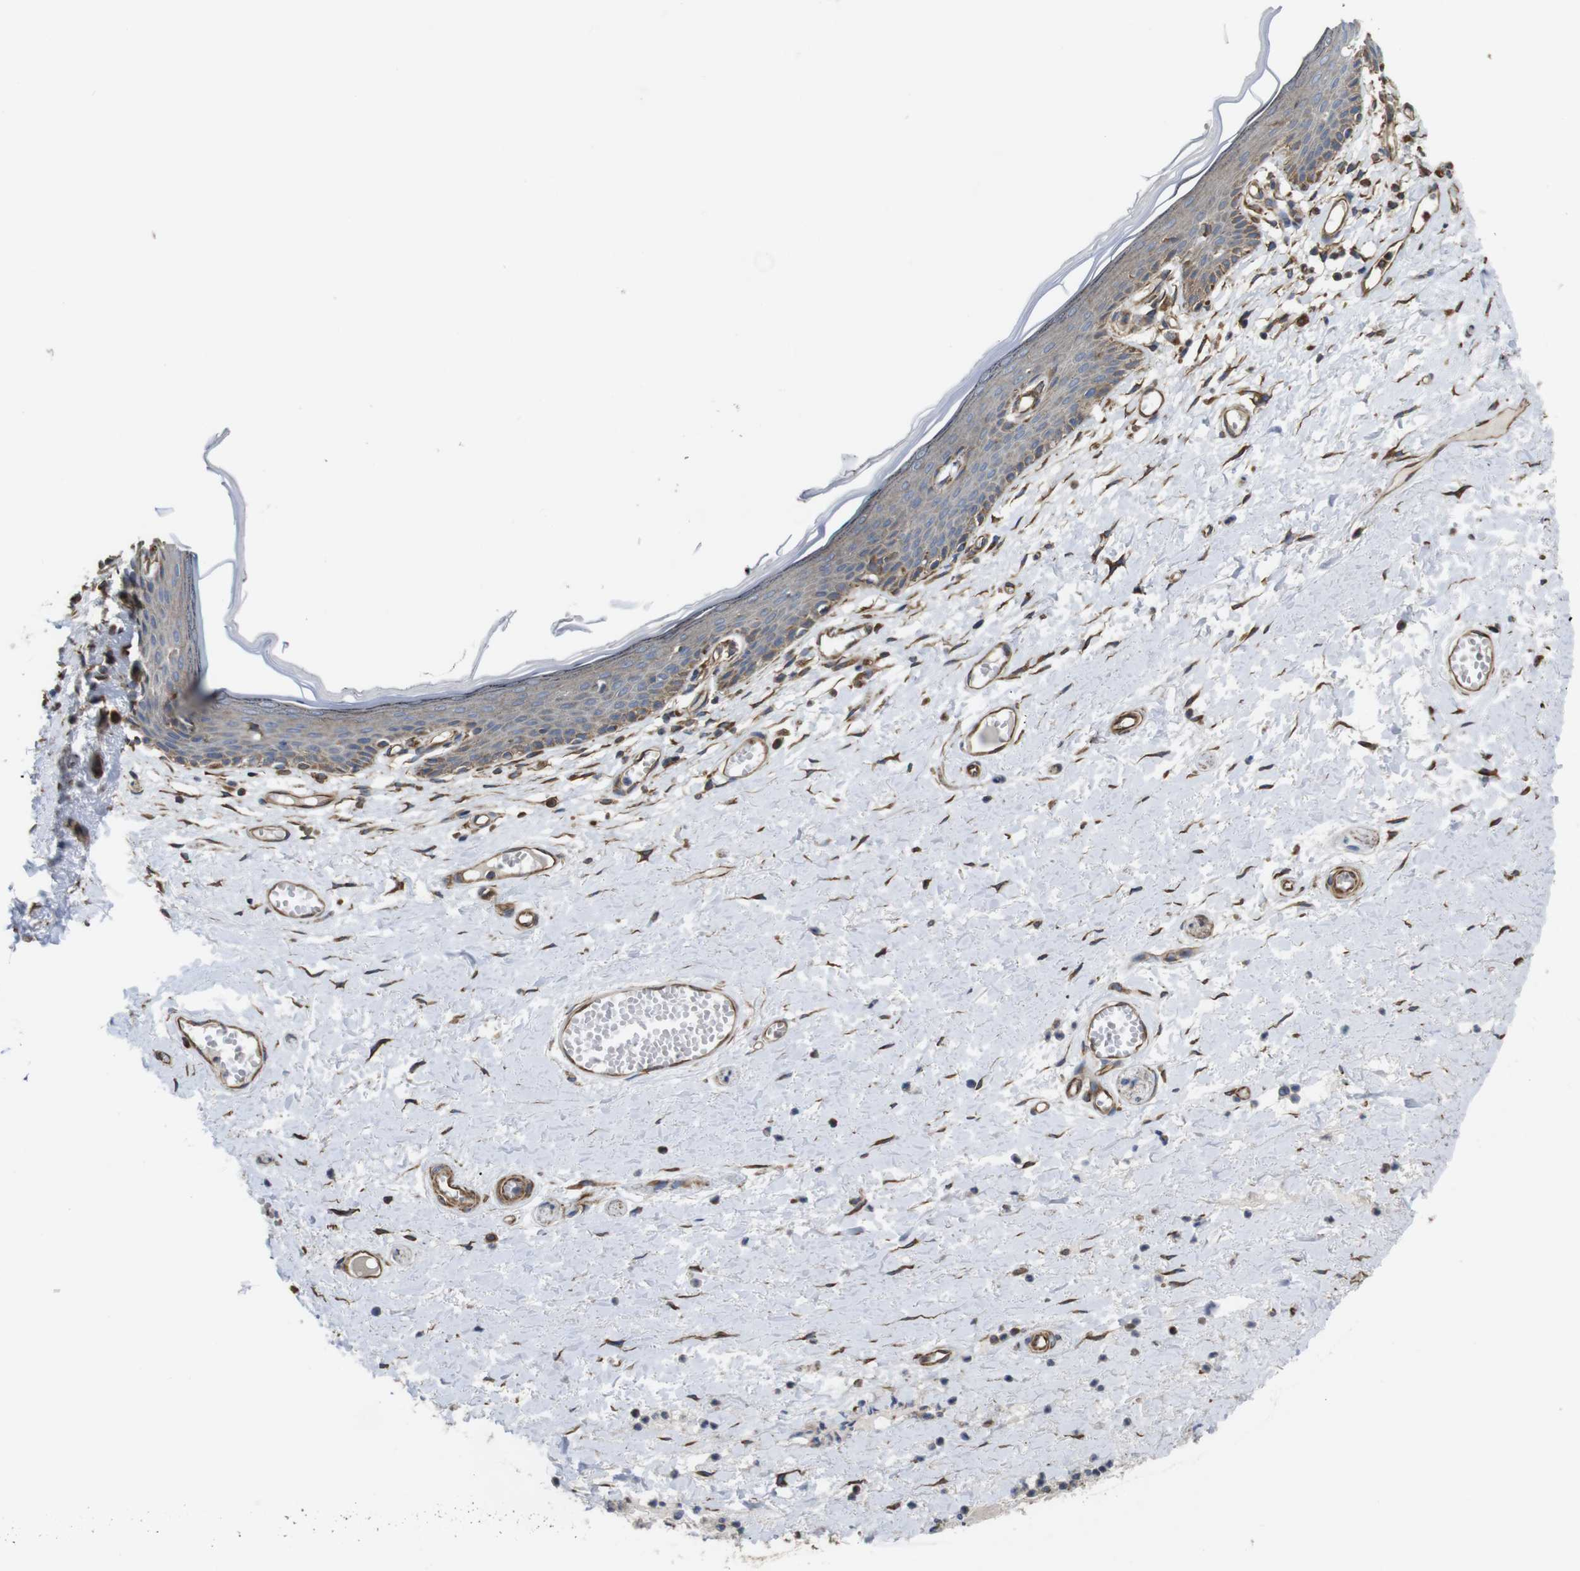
{"staining": {"intensity": "moderate", "quantity": "25%-75%", "location": "cytoplasmic/membranous"}, "tissue": "skin", "cell_type": "Epidermal cells", "image_type": "normal", "snomed": [{"axis": "morphology", "description": "Normal tissue, NOS"}, {"axis": "topography", "description": "Vulva"}], "caption": "An image of human skin stained for a protein exhibits moderate cytoplasmic/membranous brown staining in epidermal cells. The staining was performed using DAB to visualize the protein expression in brown, while the nuclei were stained in blue with hematoxylin (Magnification: 20x).", "gene": "POMK", "patient": {"sex": "female", "age": 54}}